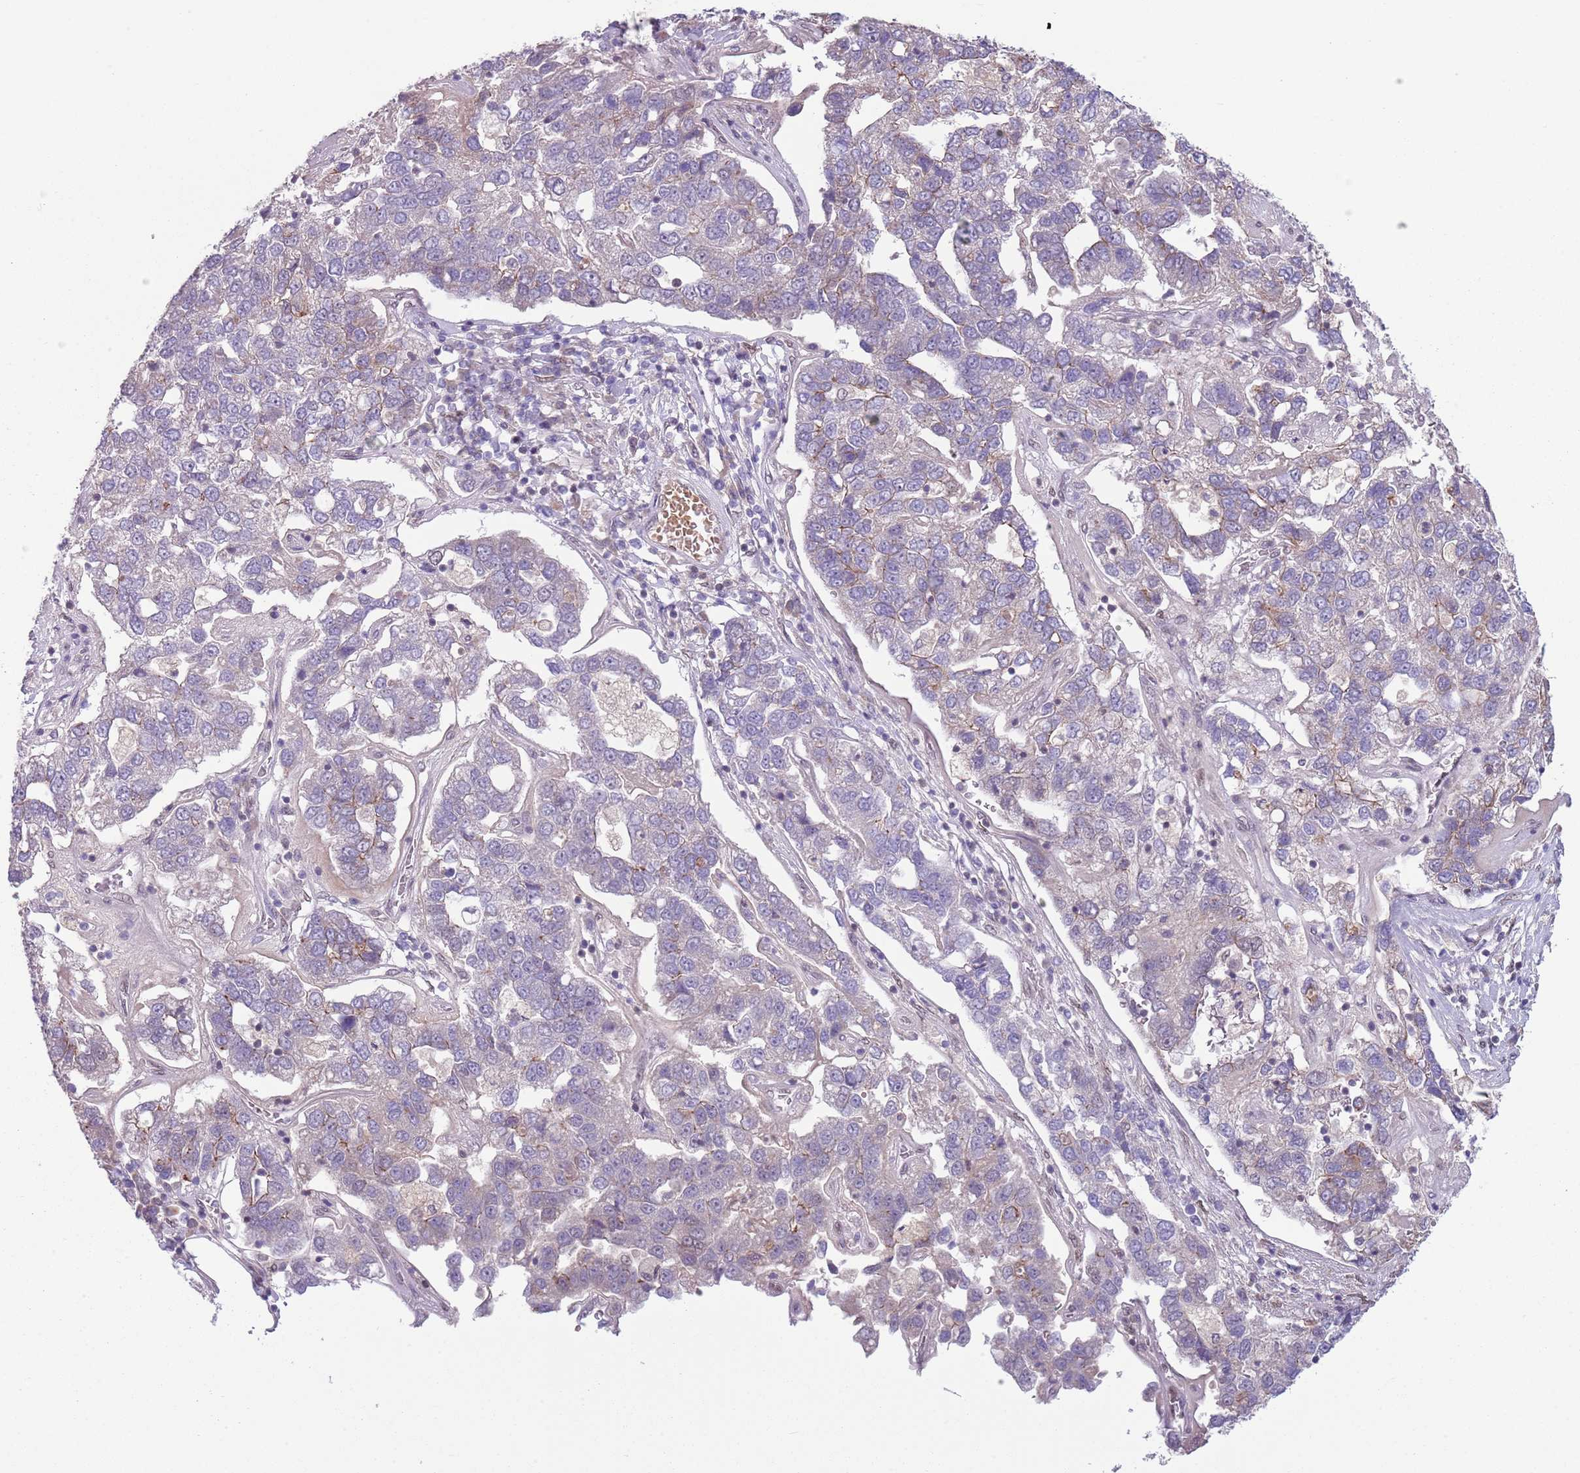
{"staining": {"intensity": "negative", "quantity": "none", "location": "none"}, "tissue": "pancreatic cancer", "cell_type": "Tumor cells", "image_type": "cancer", "snomed": [{"axis": "morphology", "description": "Adenocarcinoma, NOS"}, {"axis": "topography", "description": "Pancreas"}], "caption": "Human pancreatic cancer stained for a protein using immunohistochemistry (IHC) demonstrates no positivity in tumor cells.", "gene": "TM2D1", "patient": {"sex": "female", "age": 61}}